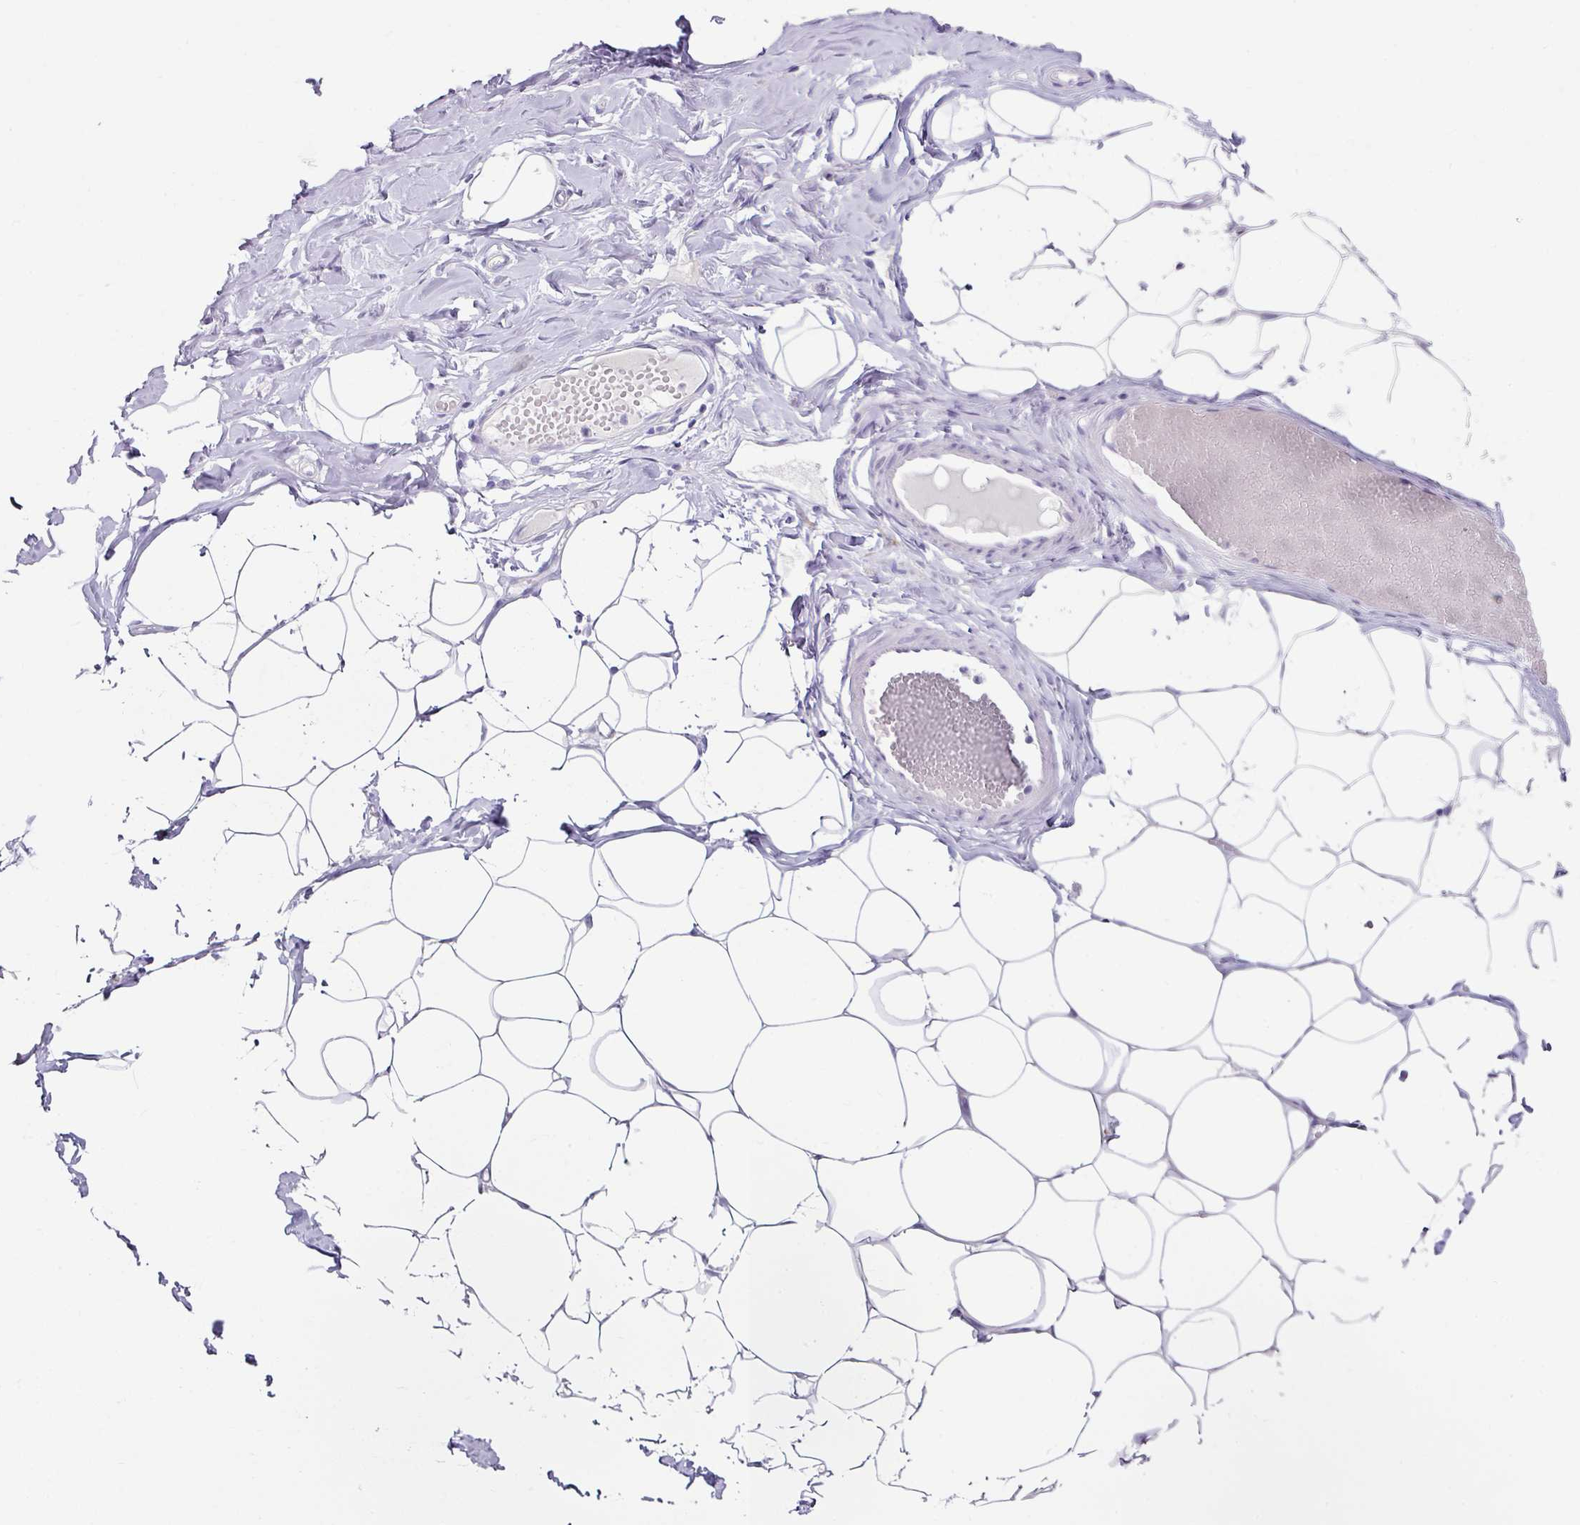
{"staining": {"intensity": "negative", "quantity": "none", "location": "none"}, "tissue": "breast", "cell_type": "Adipocytes", "image_type": "normal", "snomed": [{"axis": "morphology", "description": "Normal tissue, NOS"}, {"axis": "topography", "description": "Breast"}], "caption": "IHC image of benign human breast stained for a protein (brown), which demonstrates no staining in adipocytes. Nuclei are stained in blue.", "gene": "TRA2A", "patient": {"sex": "female", "age": 27}}